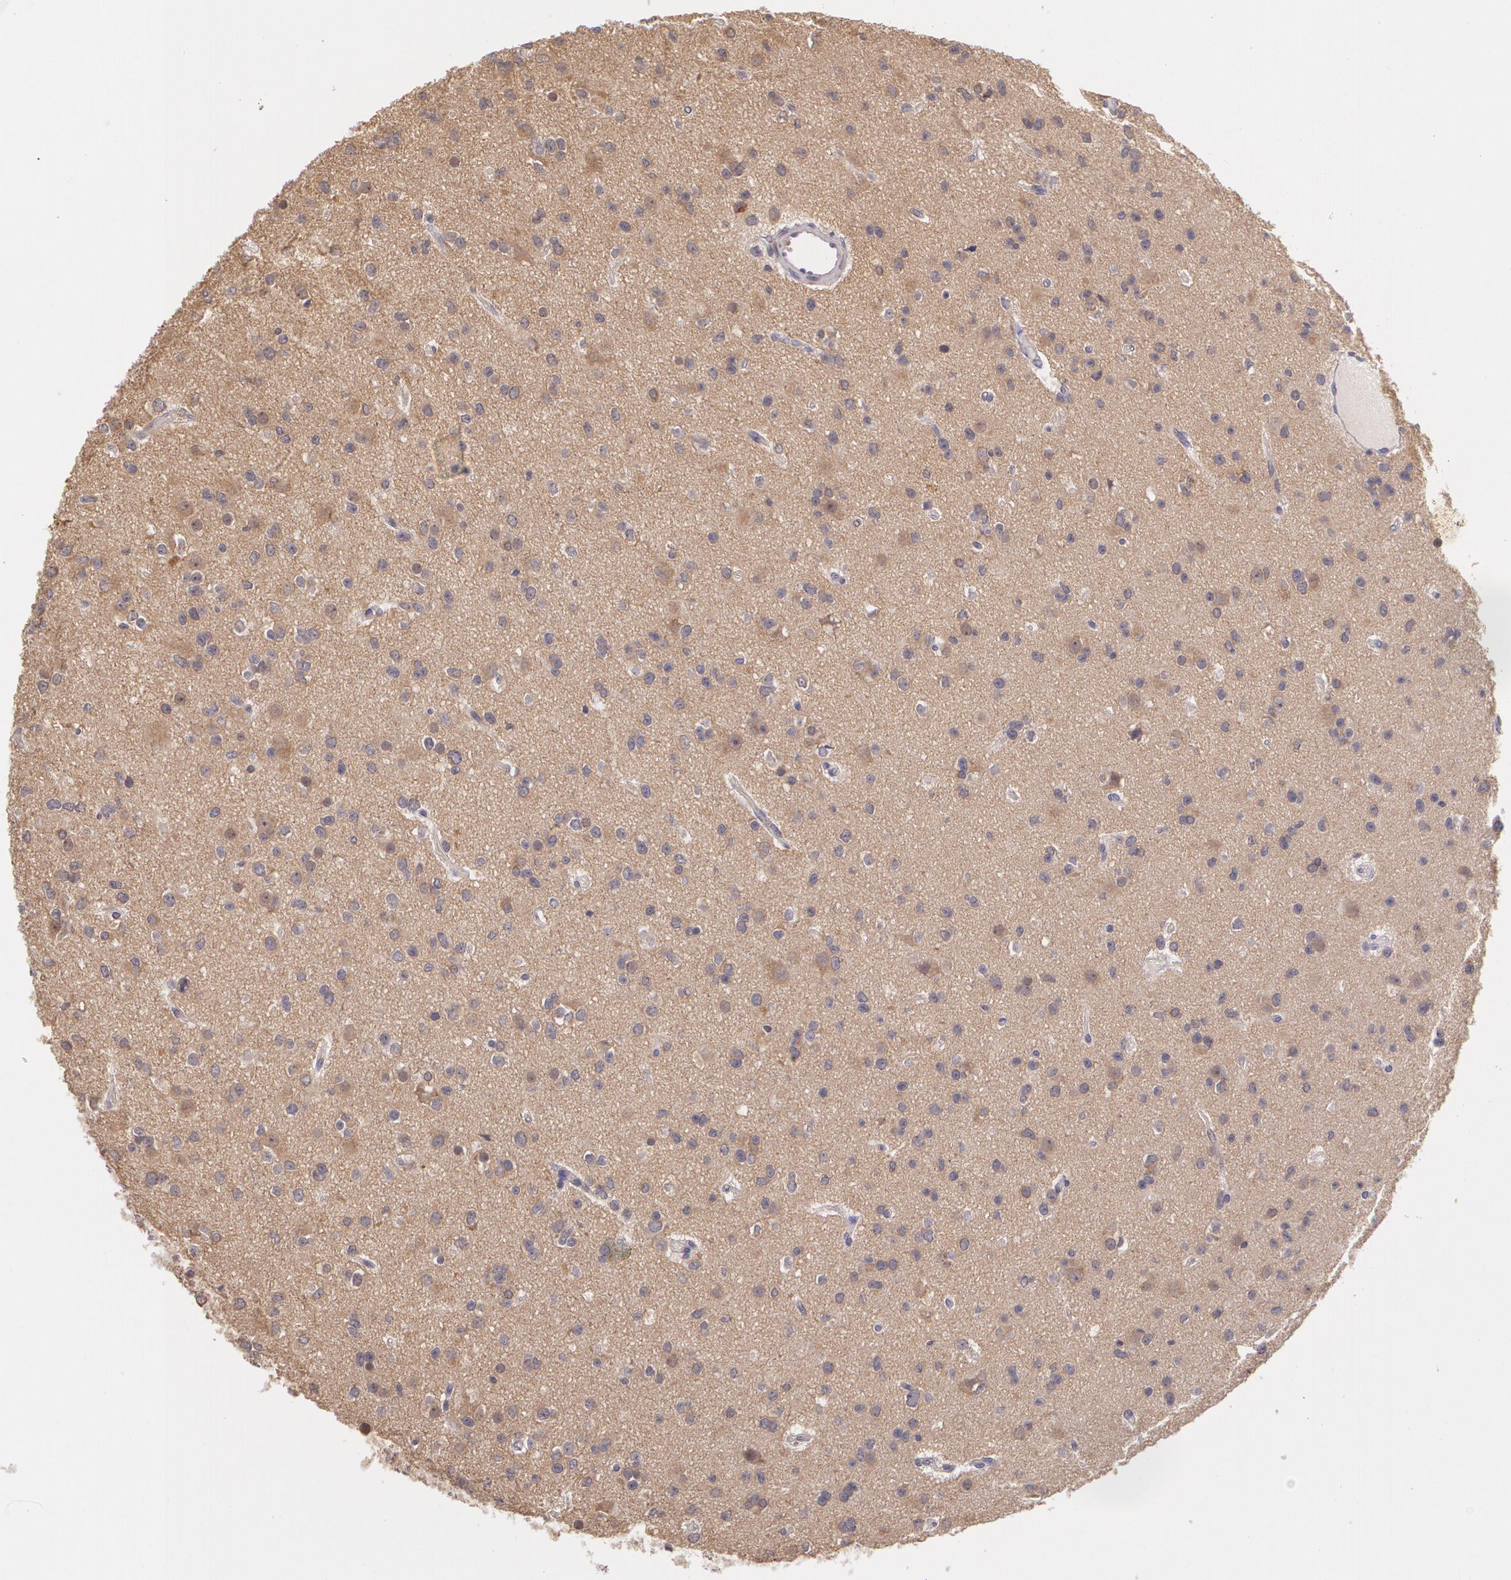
{"staining": {"intensity": "negative", "quantity": "none", "location": "none"}, "tissue": "glioma", "cell_type": "Tumor cells", "image_type": "cancer", "snomed": [{"axis": "morphology", "description": "Glioma, malignant, Low grade"}, {"axis": "topography", "description": "Brain"}], "caption": "Protein analysis of glioma exhibits no significant staining in tumor cells.", "gene": "CCL17", "patient": {"sex": "male", "age": 42}}